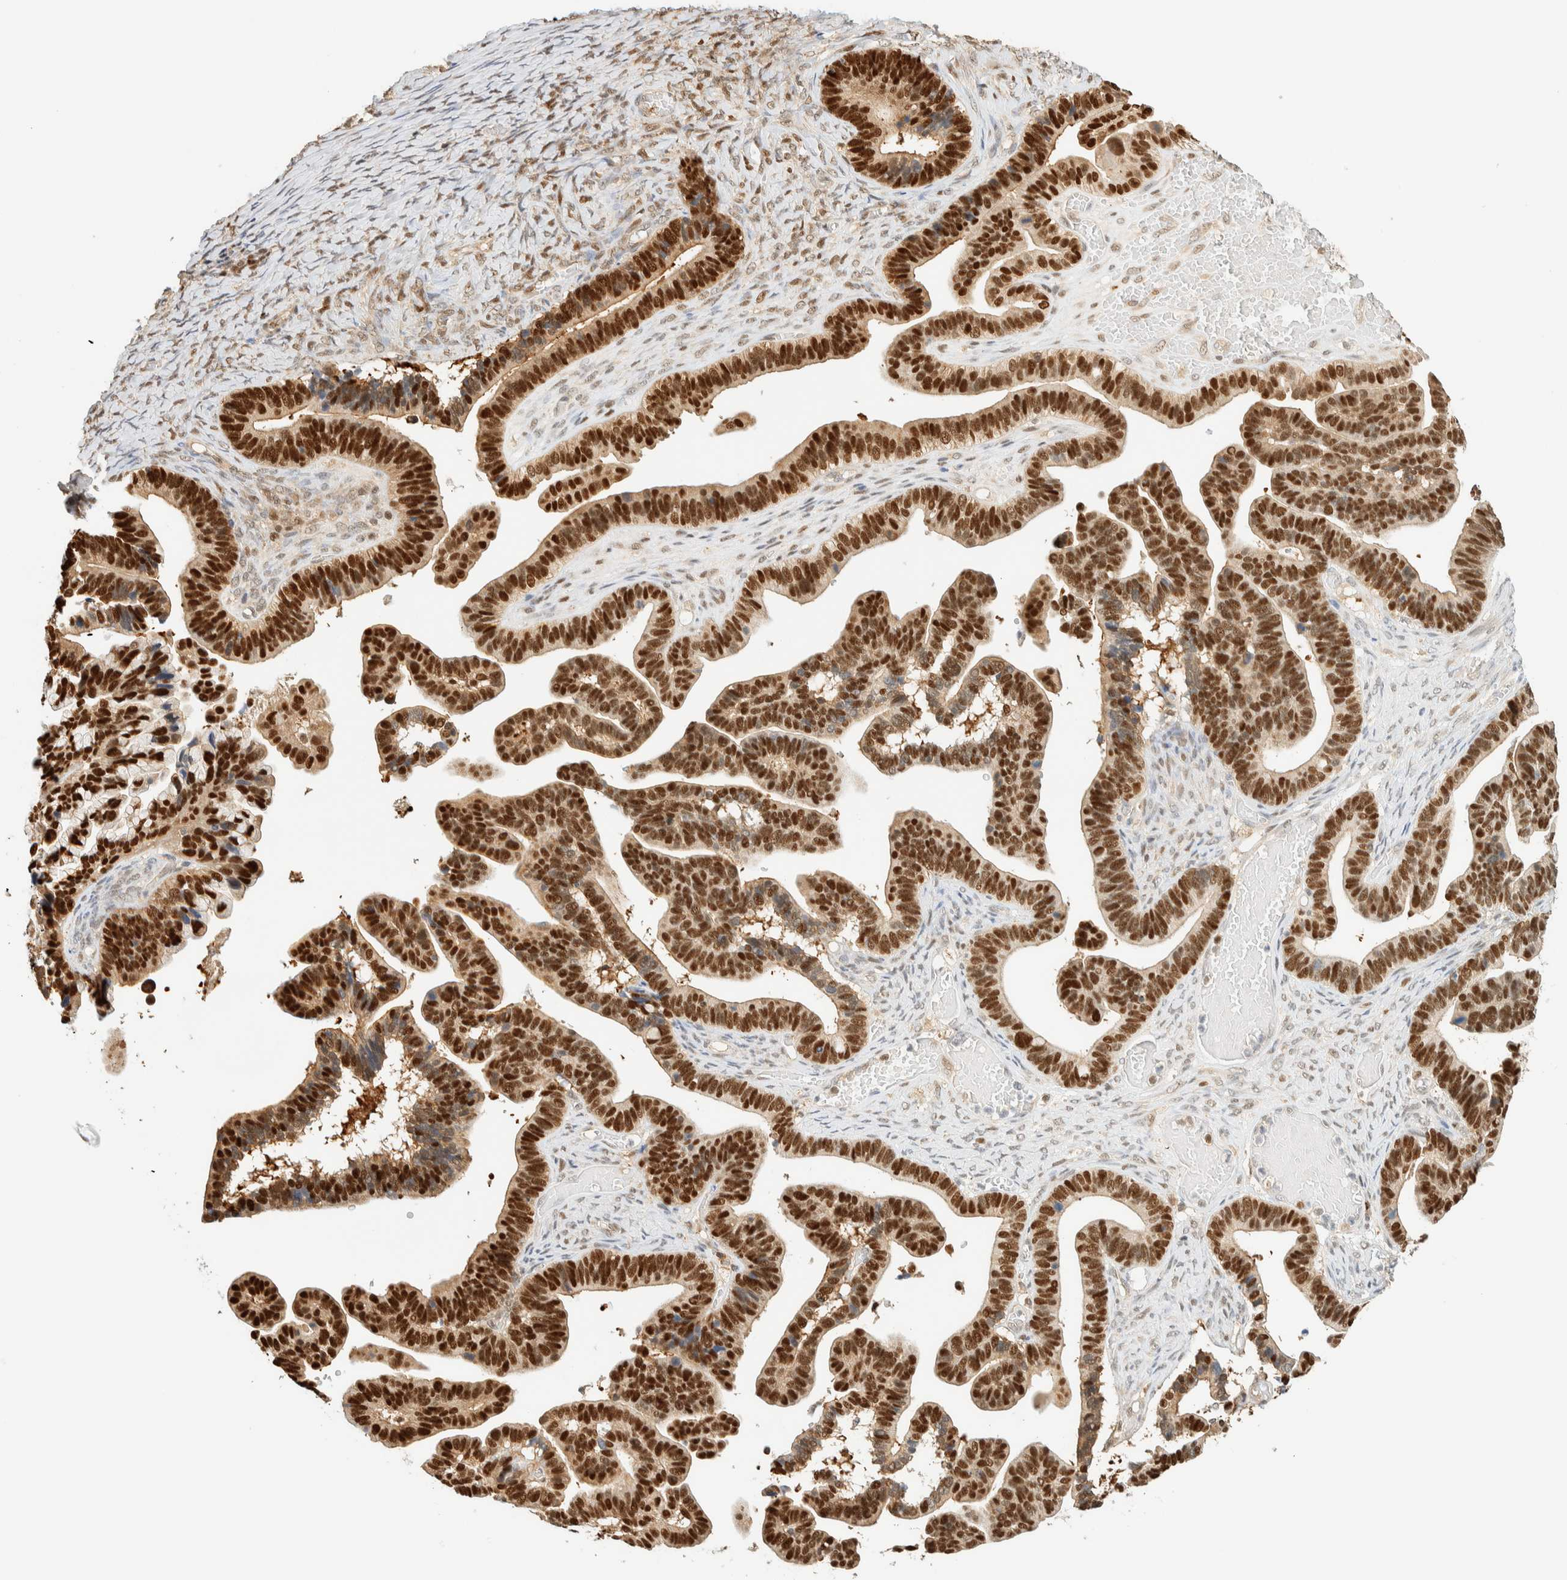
{"staining": {"intensity": "strong", "quantity": ">75%", "location": "nuclear"}, "tissue": "ovarian cancer", "cell_type": "Tumor cells", "image_type": "cancer", "snomed": [{"axis": "morphology", "description": "Cystadenocarcinoma, serous, NOS"}, {"axis": "topography", "description": "Ovary"}], "caption": "A brown stain labels strong nuclear staining of a protein in human ovarian serous cystadenocarcinoma tumor cells.", "gene": "ZBTB37", "patient": {"sex": "female", "age": 56}}